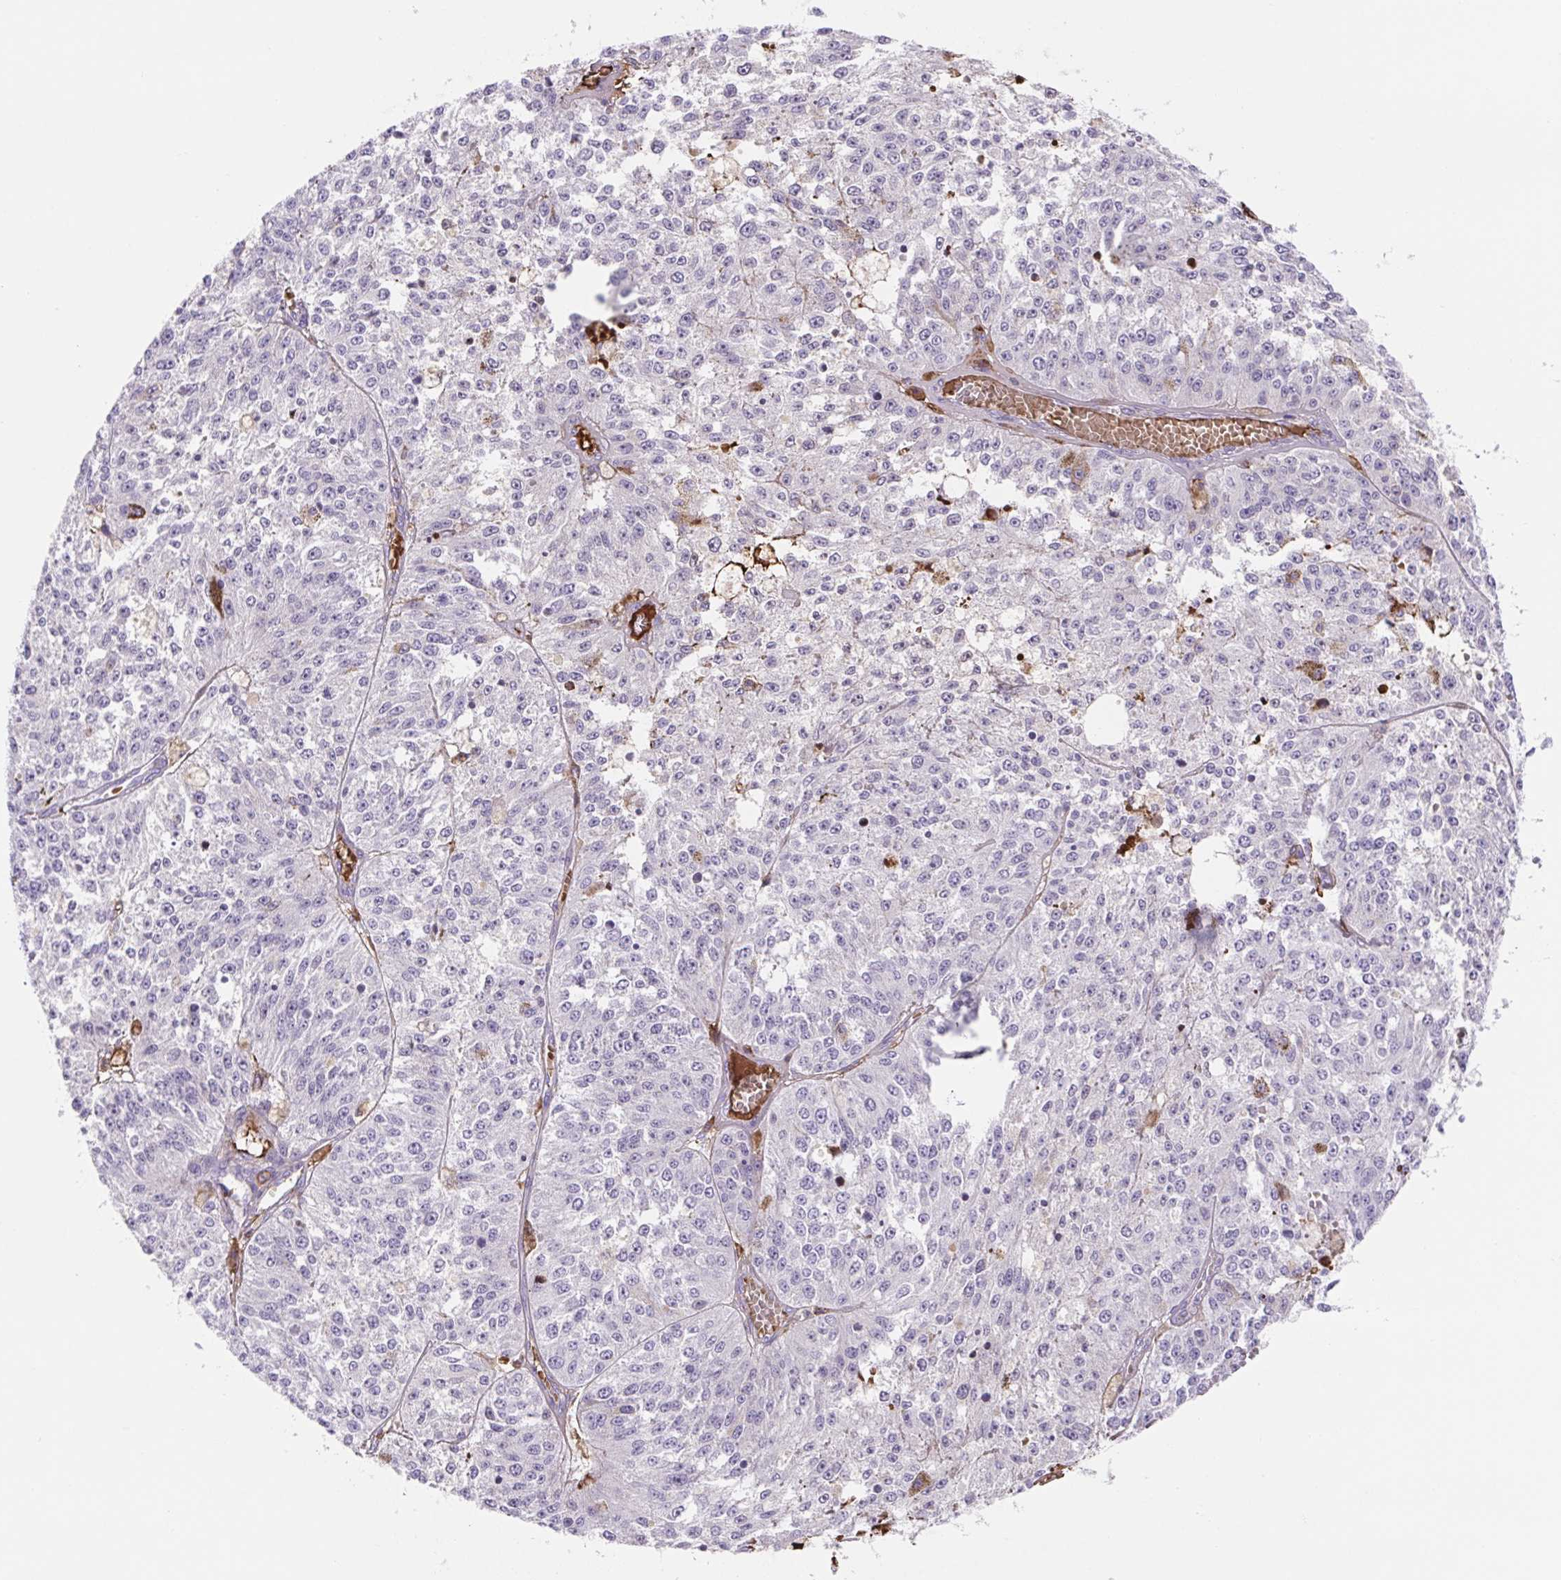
{"staining": {"intensity": "negative", "quantity": "none", "location": "none"}, "tissue": "melanoma", "cell_type": "Tumor cells", "image_type": "cancer", "snomed": [{"axis": "morphology", "description": "Malignant melanoma, Metastatic site"}, {"axis": "topography", "description": "Lymph node"}], "caption": "High magnification brightfield microscopy of melanoma stained with DAB (brown) and counterstained with hematoxylin (blue): tumor cells show no significant expression.", "gene": "TPRG1", "patient": {"sex": "female", "age": 64}}